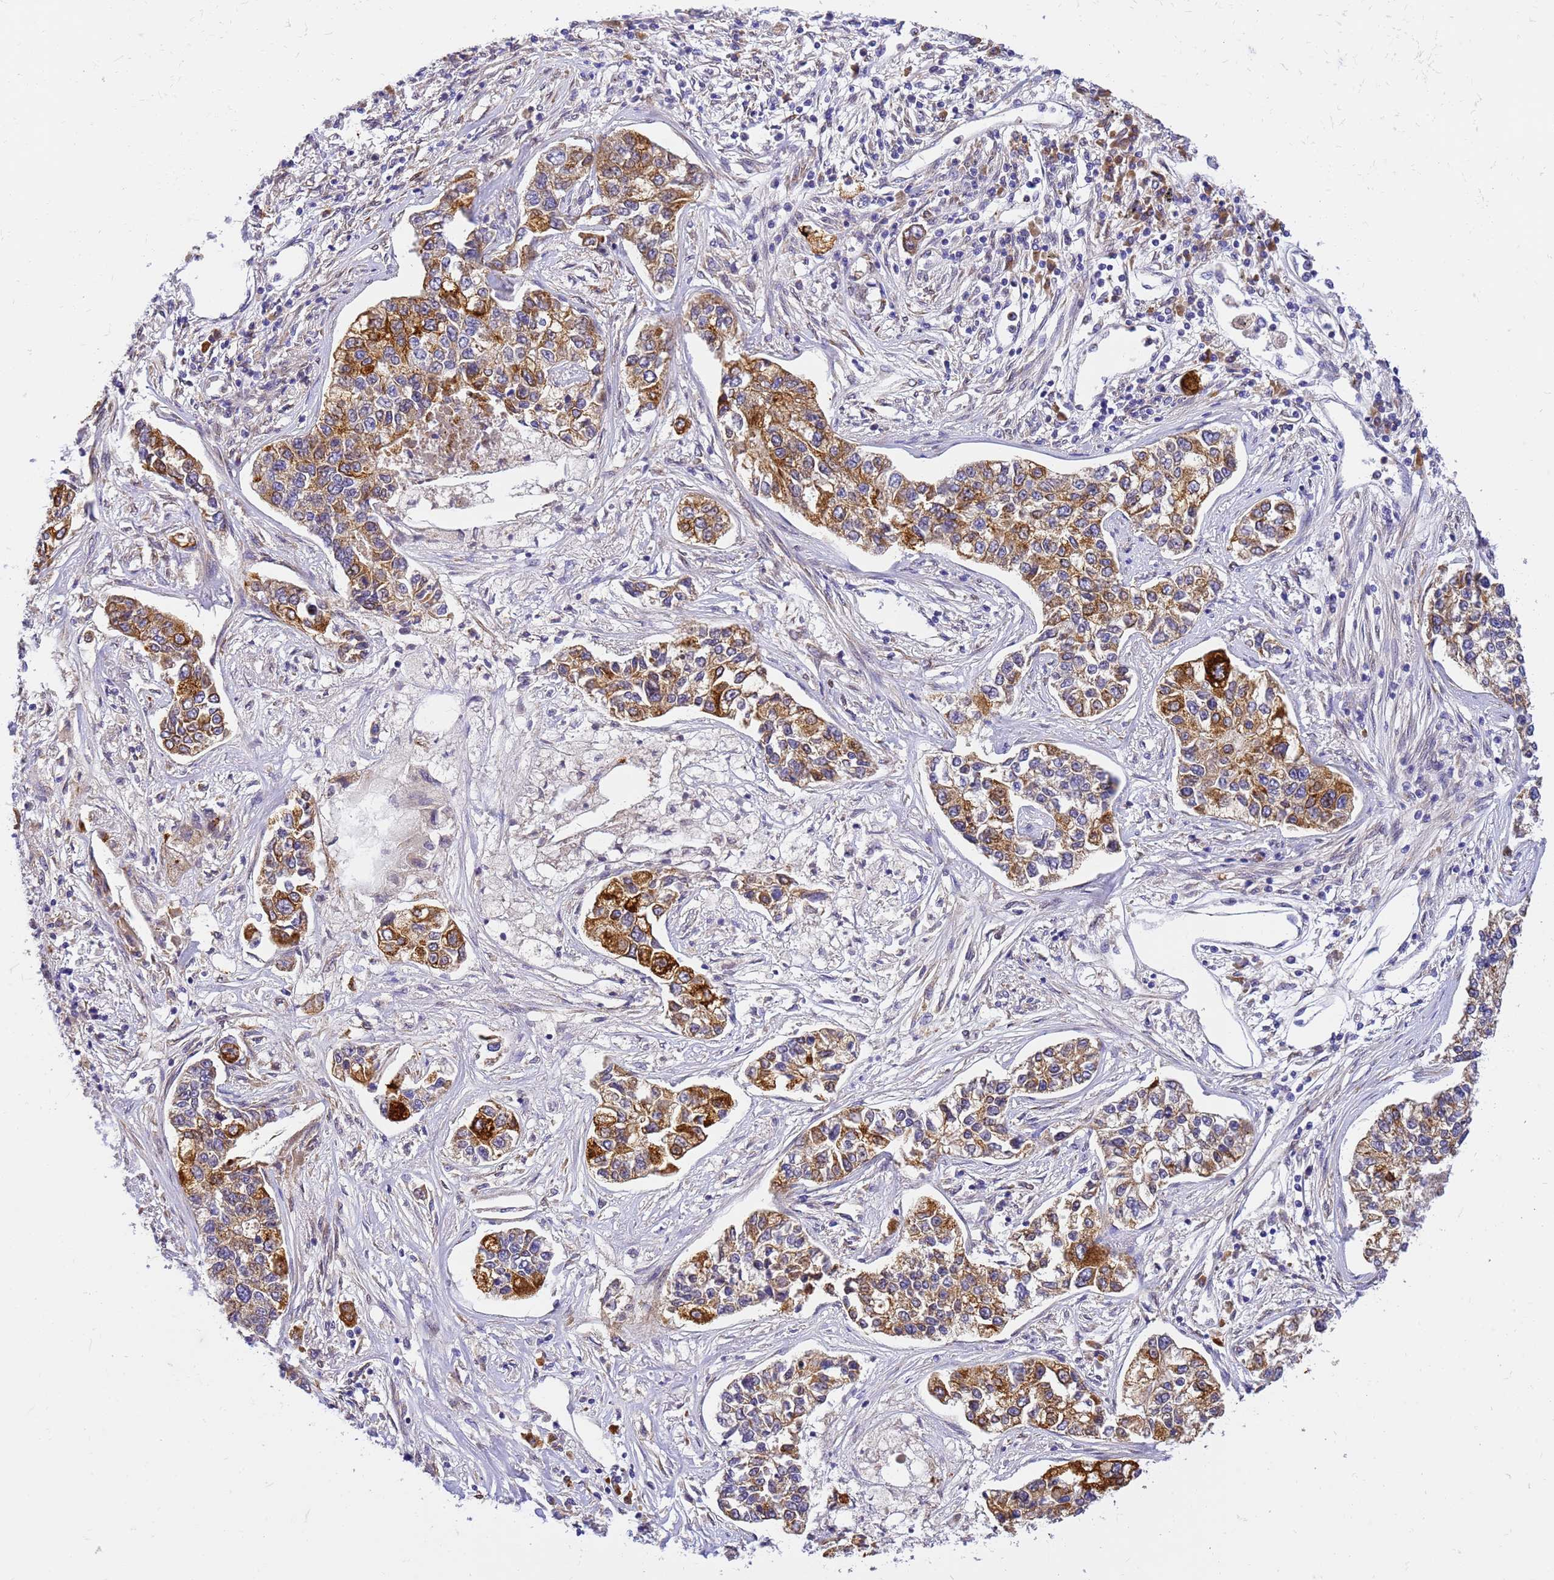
{"staining": {"intensity": "strong", "quantity": ">75%", "location": "cytoplasmic/membranous"}, "tissue": "lung cancer", "cell_type": "Tumor cells", "image_type": "cancer", "snomed": [{"axis": "morphology", "description": "Adenocarcinoma, NOS"}, {"axis": "topography", "description": "Lung"}], "caption": "Brown immunohistochemical staining in lung cancer (adenocarcinoma) displays strong cytoplasmic/membranous staining in about >75% of tumor cells.", "gene": "RHBDD3", "patient": {"sex": "male", "age": 49}}